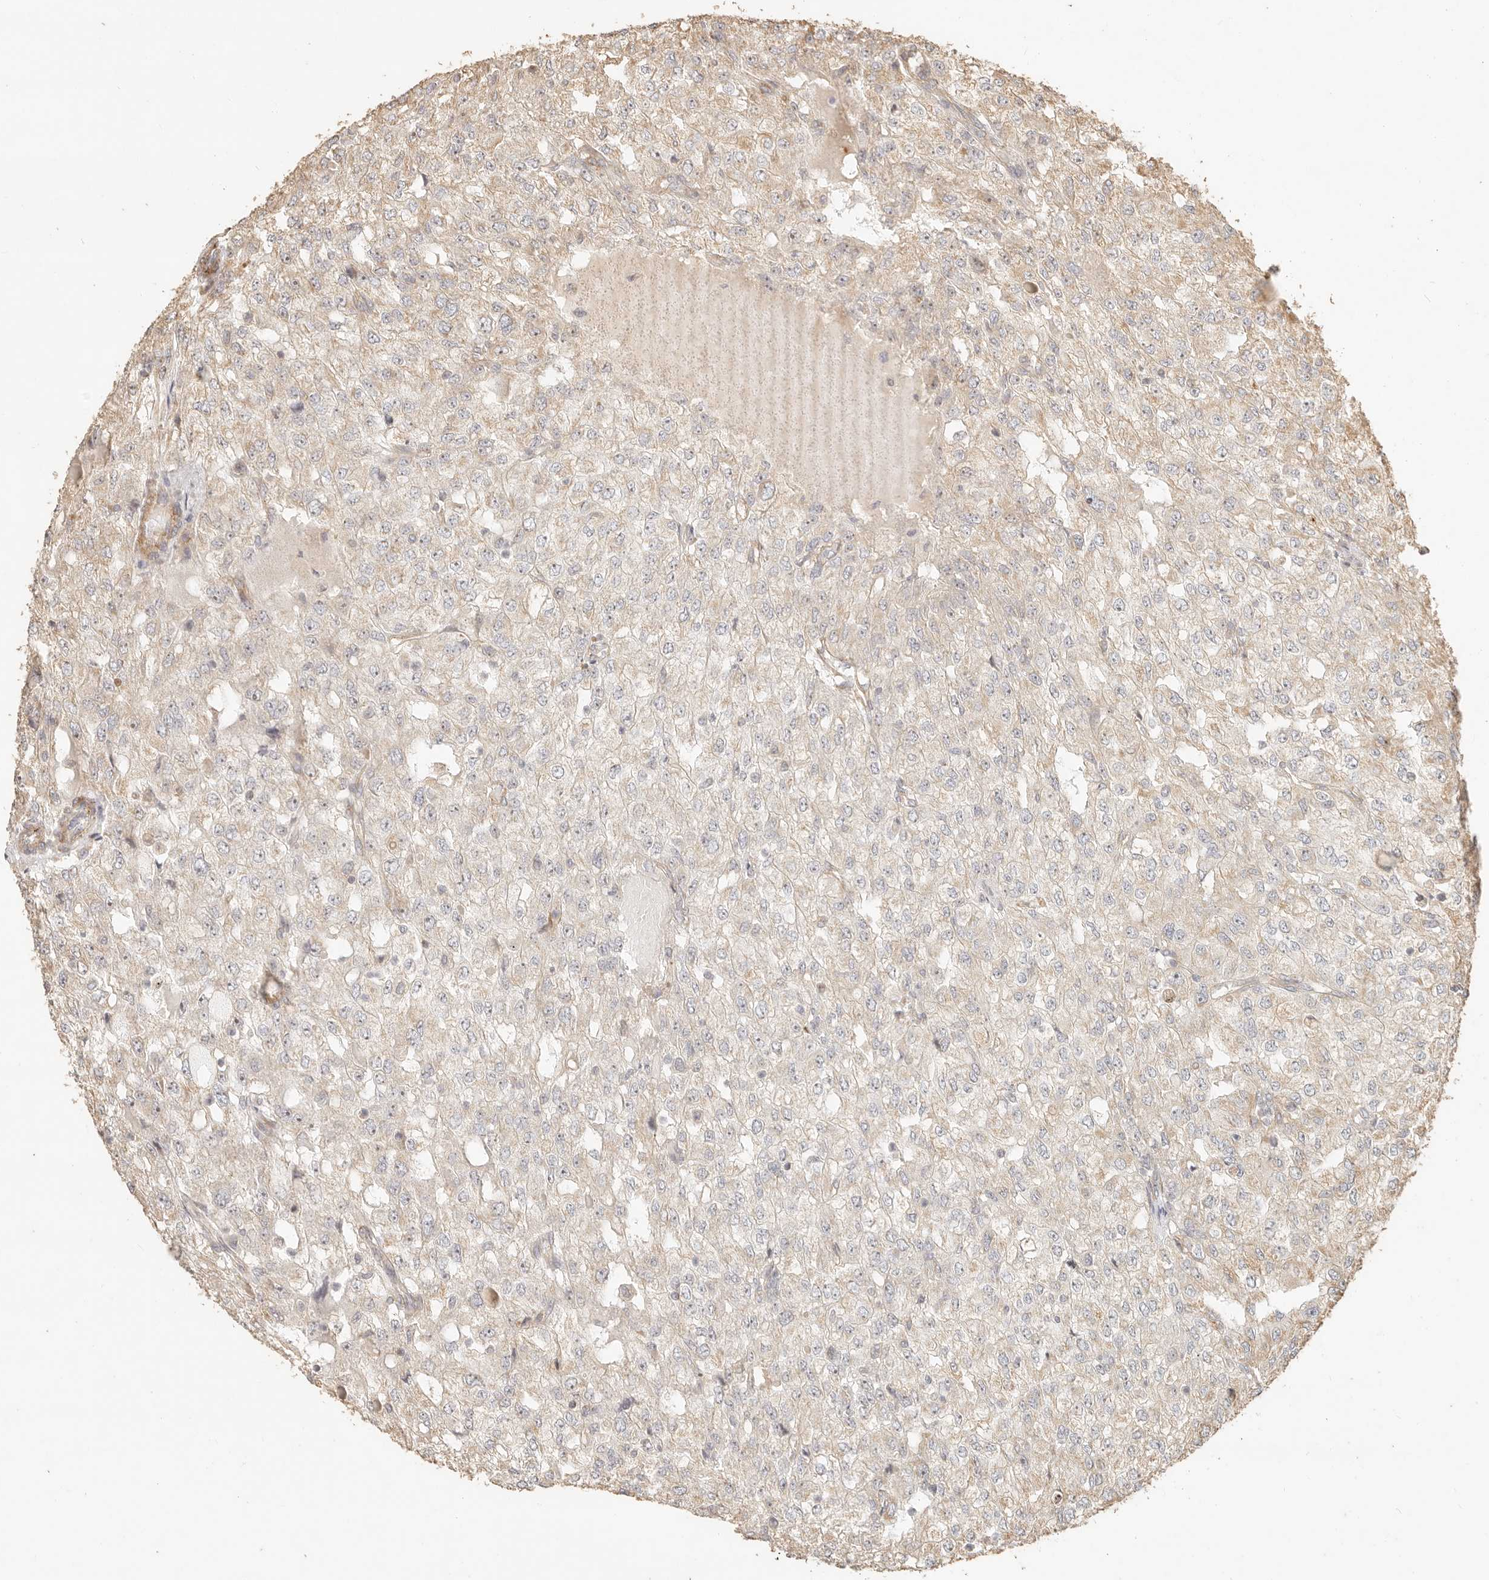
{"staining": {"intensity": "negative", "quantity": "none", "location": "none"}, "tissue": "renal cancer", "cell_type": "Tumor cells", "image_type": "cancer", "snomed": [{"axis": "morphology", "description": "Adenocarcinoma, NOS"}, {"axis": "topography", "description": "Kidney"}], "caption": "IHC photomicrograph of neoplastic tissue: renal adenocarcinoma stained with DAB shows no significant protein positivity in tumor cells.", "gene": "PTPN22", "patient": {"sex": "female", "age": 54}}